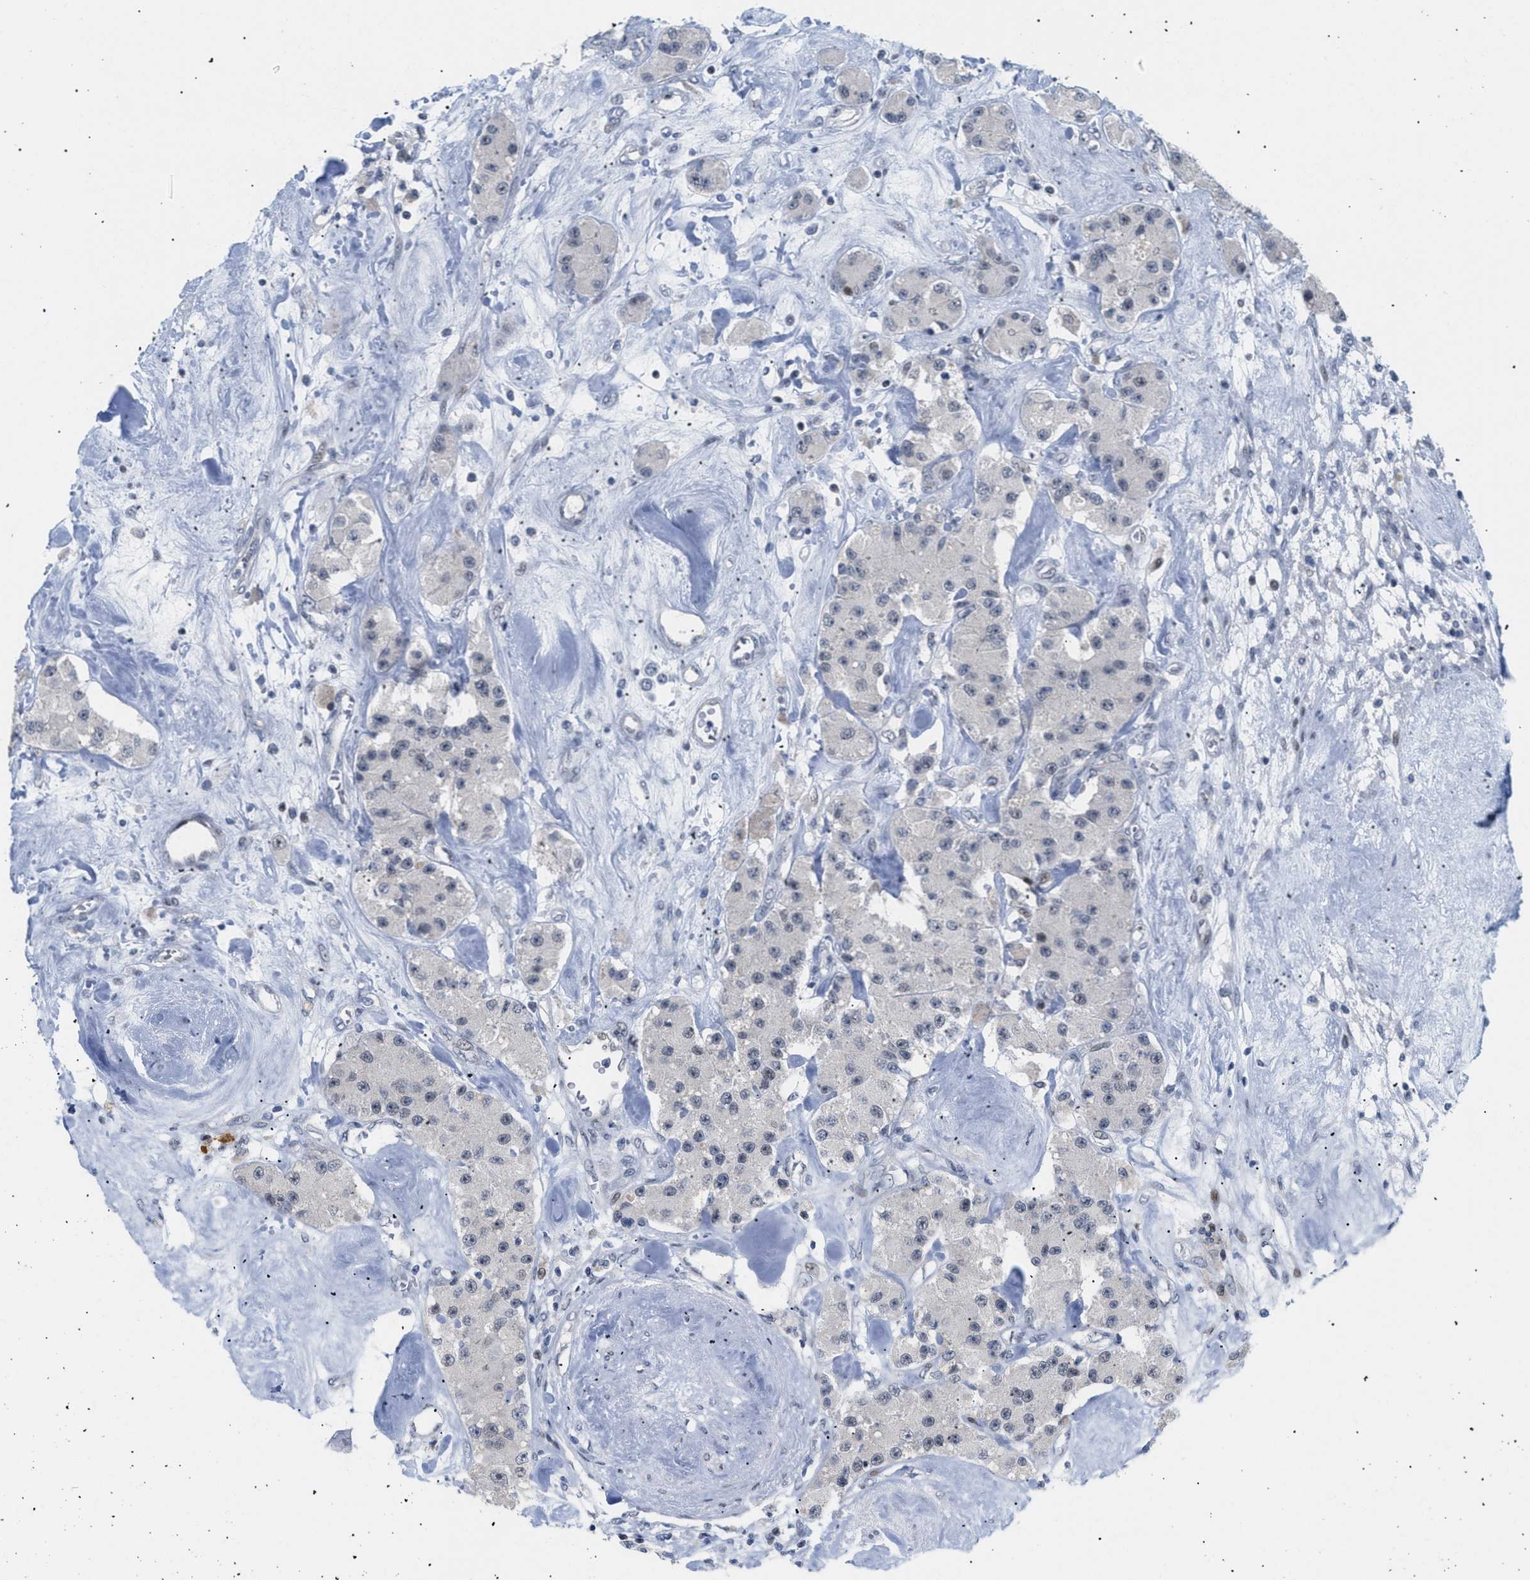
{"staining": {"intensity": "negative", "quantity": "none", "location": "none"}, "tissue": "carcinoid", "cell_type": "Tumor cells", "image_type": "cancer", "snomed": [{"axis": "morphology", "description": "Carcinoid, malignant, NOS"}, {"axis": "topography", "description": "Pancreas"}], "caption": "There is no significant staining in tumor cells of carcinoid. (DAB (3,3'-diaminobenzidine) immunohistochemistry with hematoxylin counter stain).", "gene": "MED1", "patient": {"sex": "male", "age": 41}}